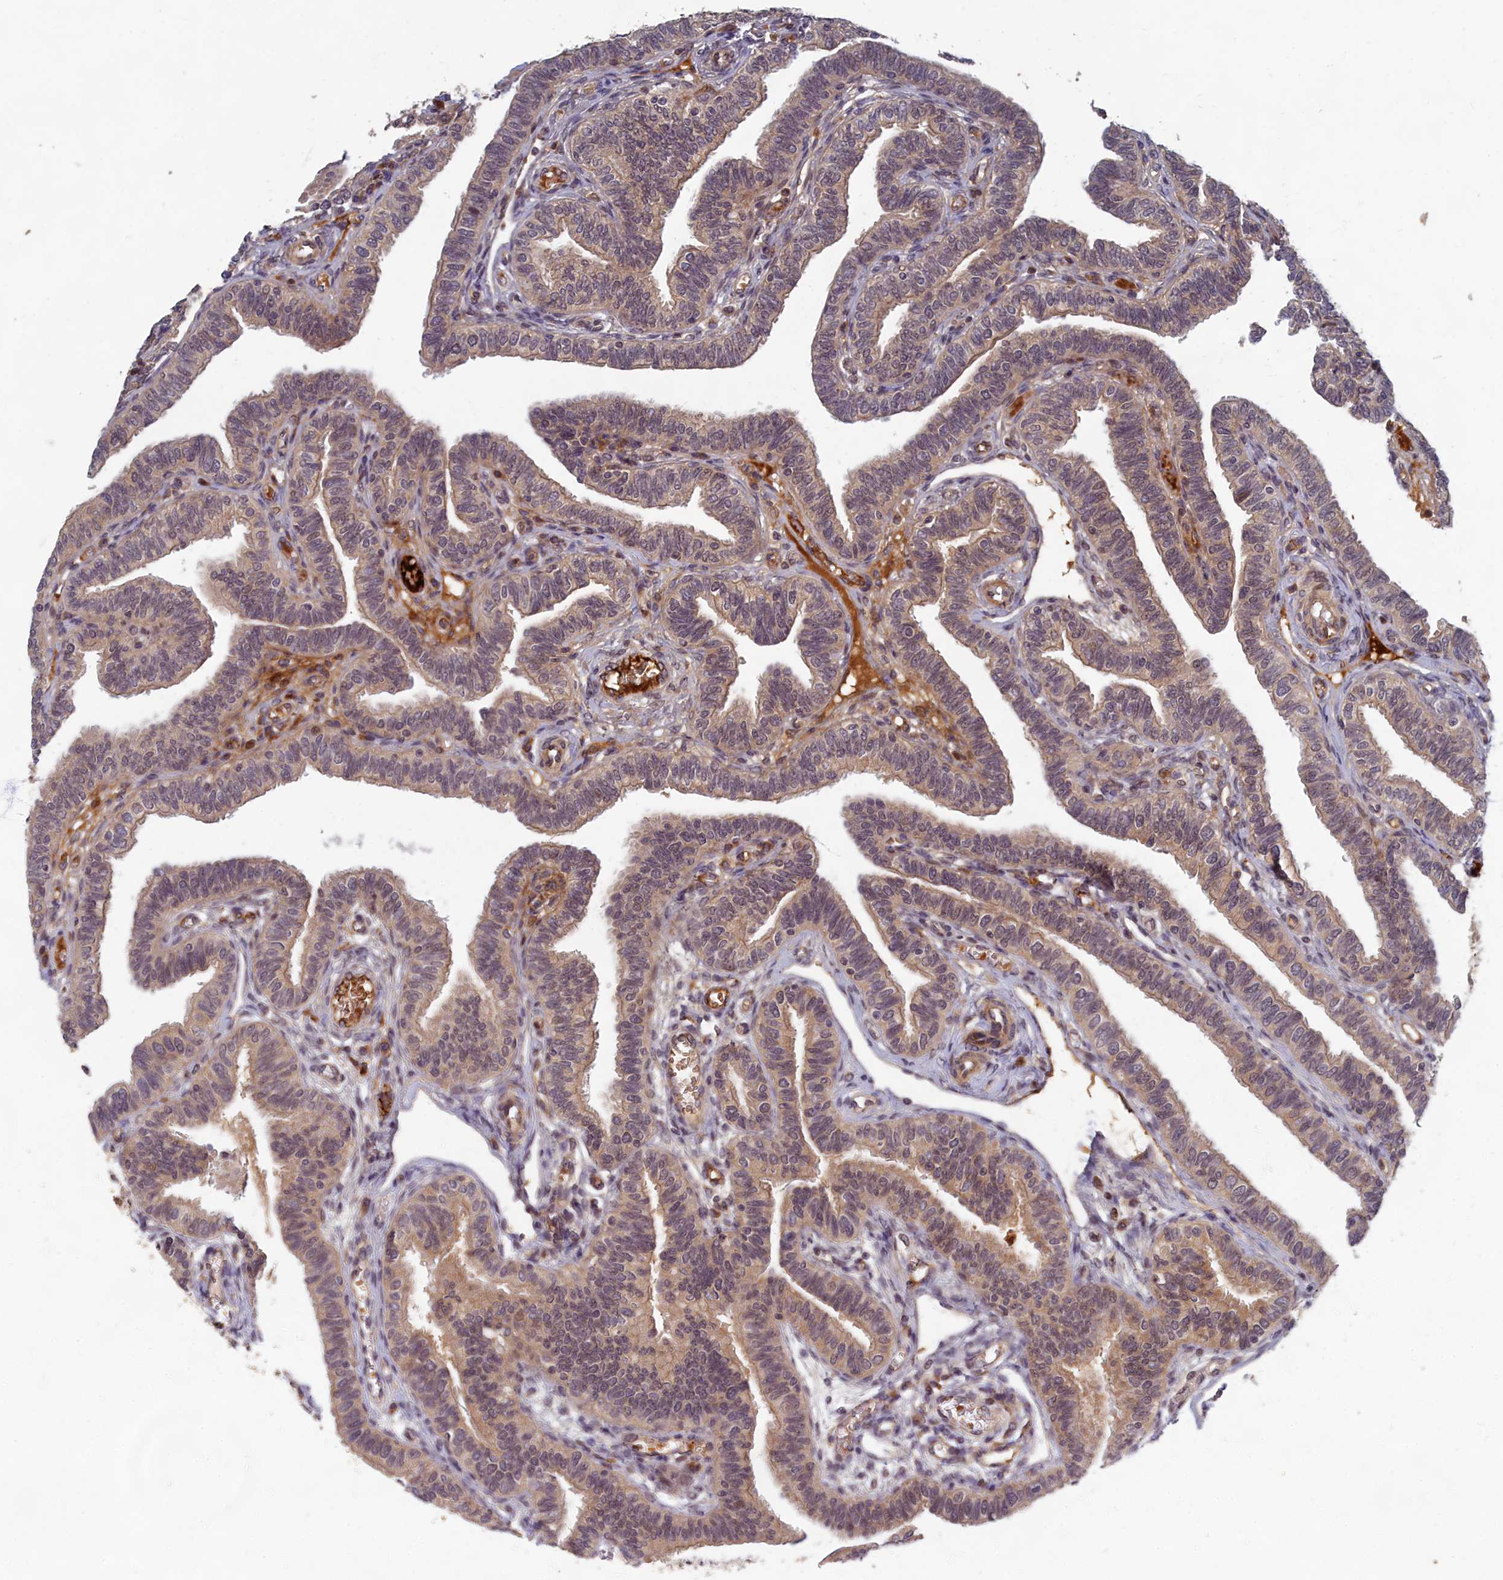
{"staining": {"intensity": "moderate", "quantity": ">75%", "location": "cytoplasmic/membranous,nuclear"}, "tissue": "fallopian tube", "cell_type": "Glandular cells", "image_type": "normal", "snomed": [{"axis": "morphology", "description": "Normal tissue, NOS"}, {"axis": "topography", "description": "Fallopian tube"}], "caption": "Glandular cells reveal medium levels of moderate cytoplasmic/membranous,nuclear expression in about >75% of cells in normal fallopian tube.", "gene": "EARS2", "patient": {"sex": "female", "age": 39}}